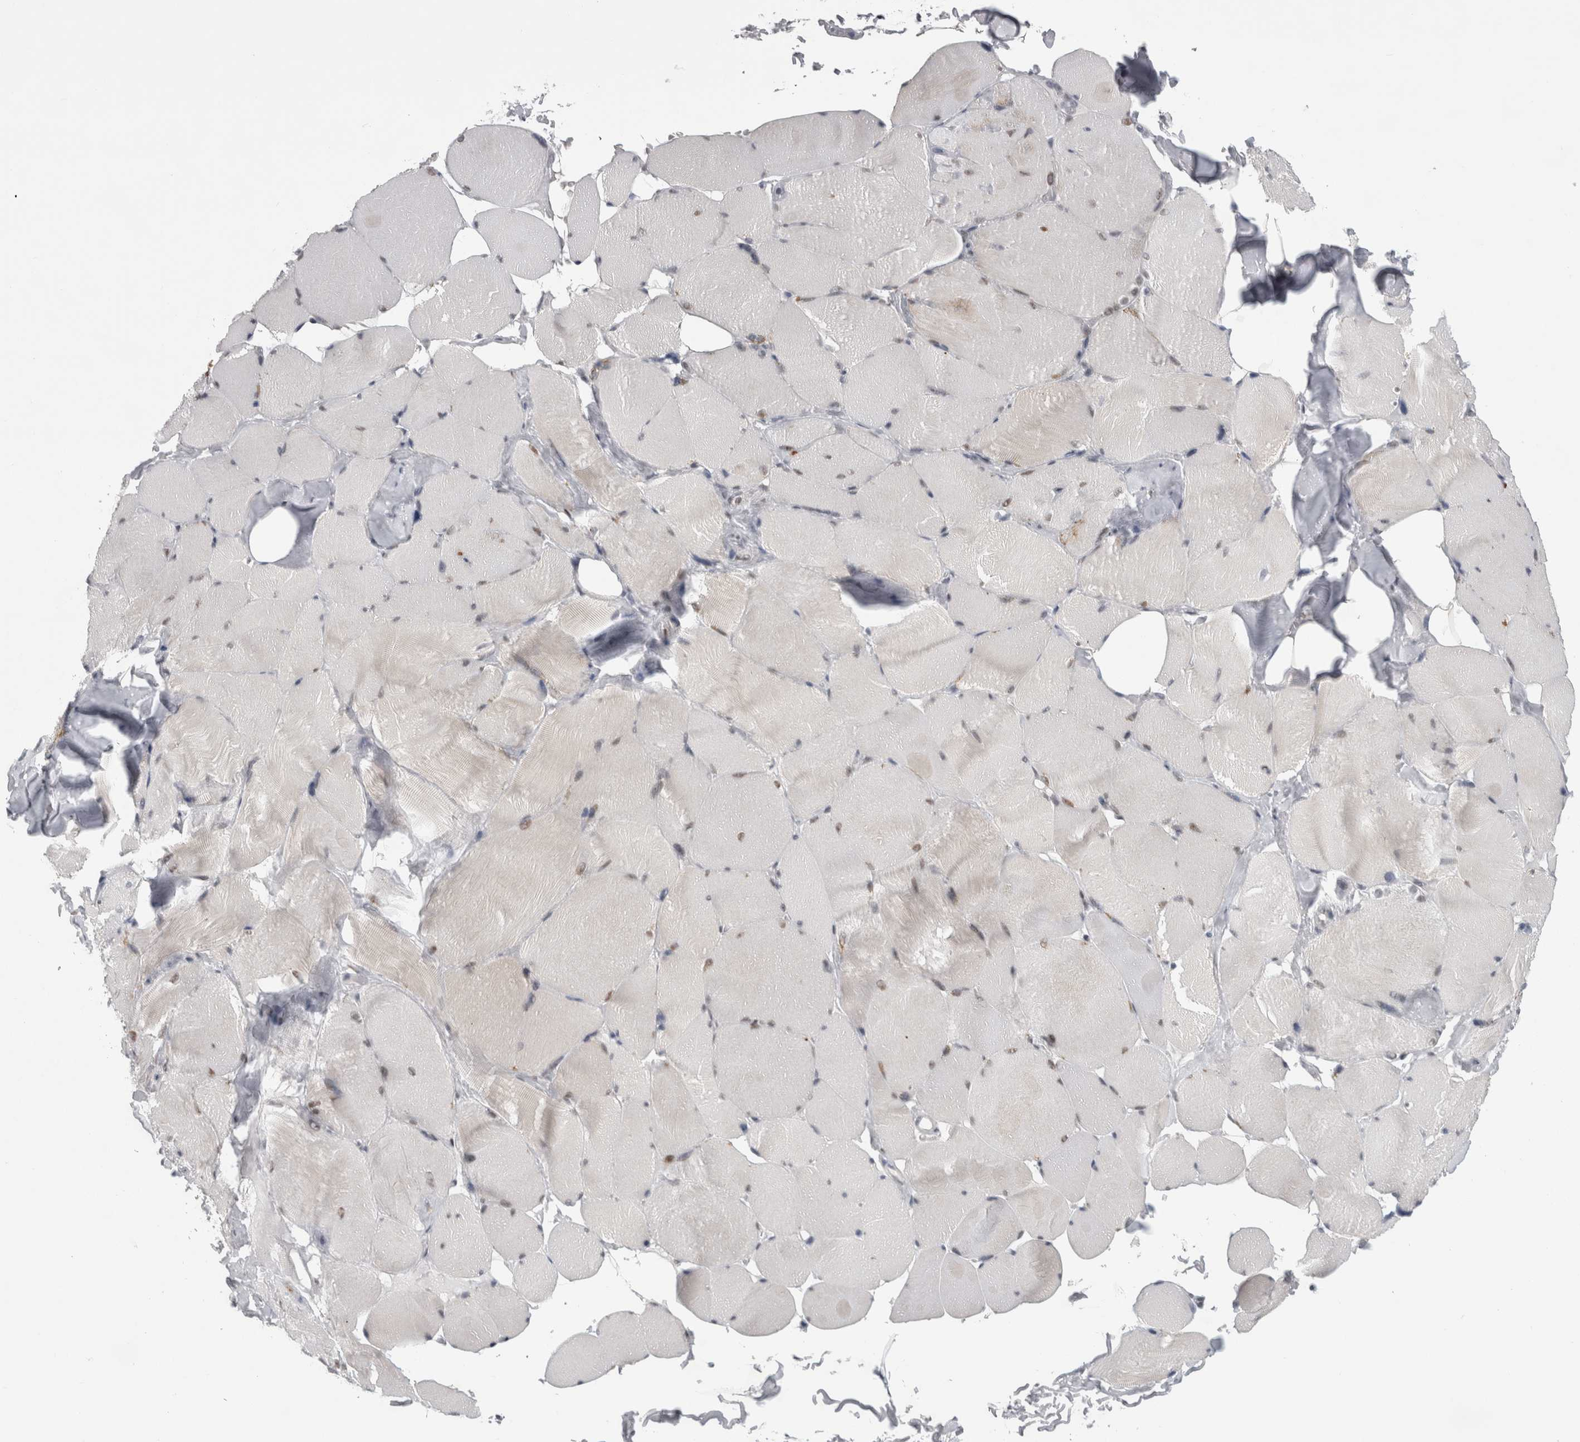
{"staining": {"intensity": "weak", "quantity": "<25%", "location": "cytoplasmic/membranous"}, "tissue": "skeletal muscle", "cell_type": "Myocytes", "image_type": "normal", "snomed": [{"axis": "morphology", "description": "Normal tissue, NOS"}, {"axis": "topography", "description": "Skin"}, {"axis": "topography", "description": "Skeletal muscle"}], "caption": "An image of human skeletal muscle is negative for staining in myocytes. (DAB immunohistochemistry with hematoxylin counter stain).", "gene": "PSMB2", "patient": {"sex": "male", "age": 83}}